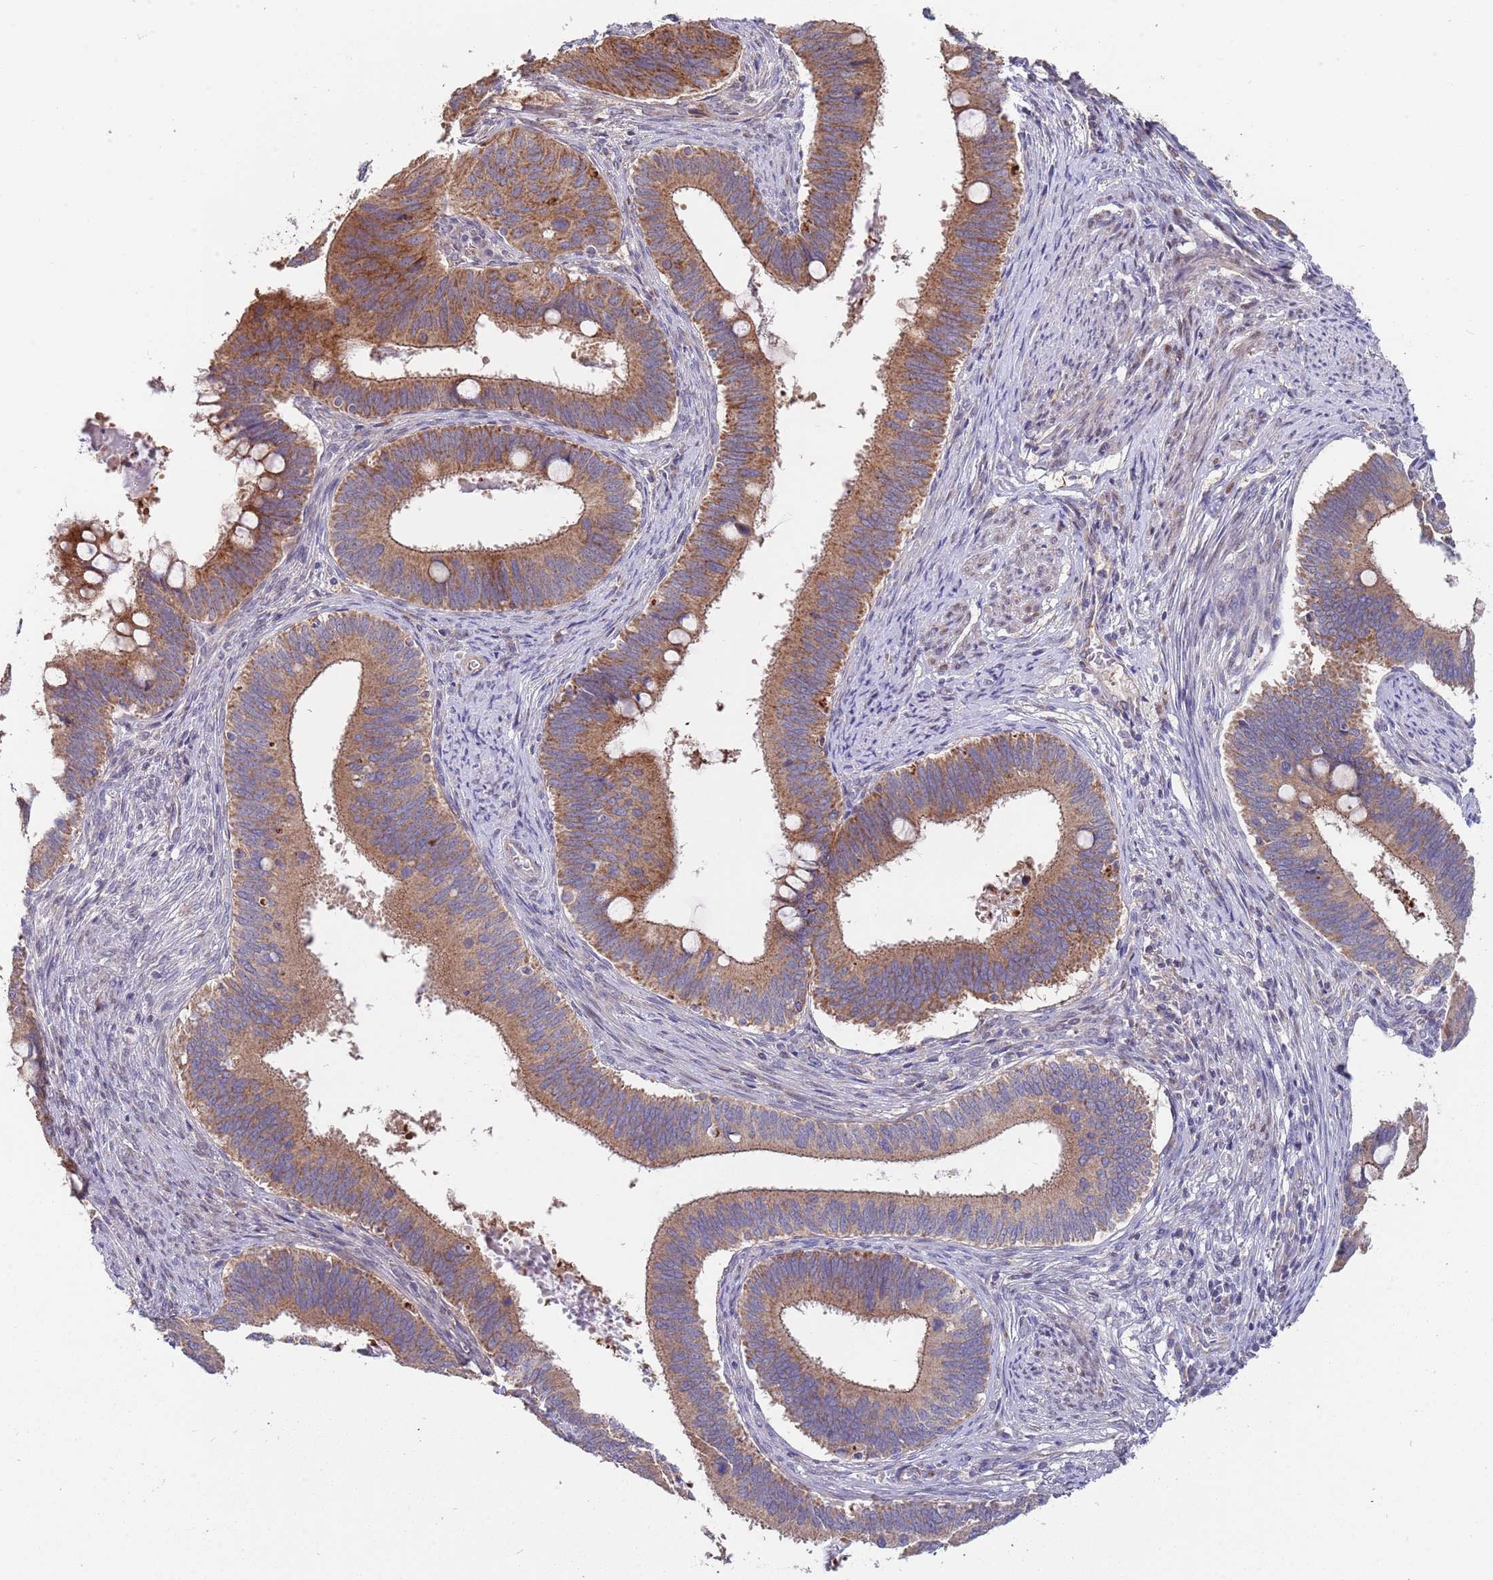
{"staining": {"intensity": "moderate", "quantity": ">75%", "location": "cytoplasmic/membranous"}, "tissue": "cervical cancer", "cell_type": "Tumor cells", "image_type": "cancer", "snomed": [{"axis": "morphology", "description": "Adenocarcinoma, NOS"}, {"axis": "topography", "description": "Cervix"}], "caption": "A photomicrograph of adenocarcinoma (cervical) stained for a protein demonstrates moderate cytoplasmic/membranous brown staining in tumor cells. The protein of interest is stained brown, and the nuclei are stained in blue (DAB (3,3'-diaminobenzidine) IHC with brightfield microscopy, high magnification).", "gene": "ABCC10", "patient": {"sex": "female", "age": 42}}